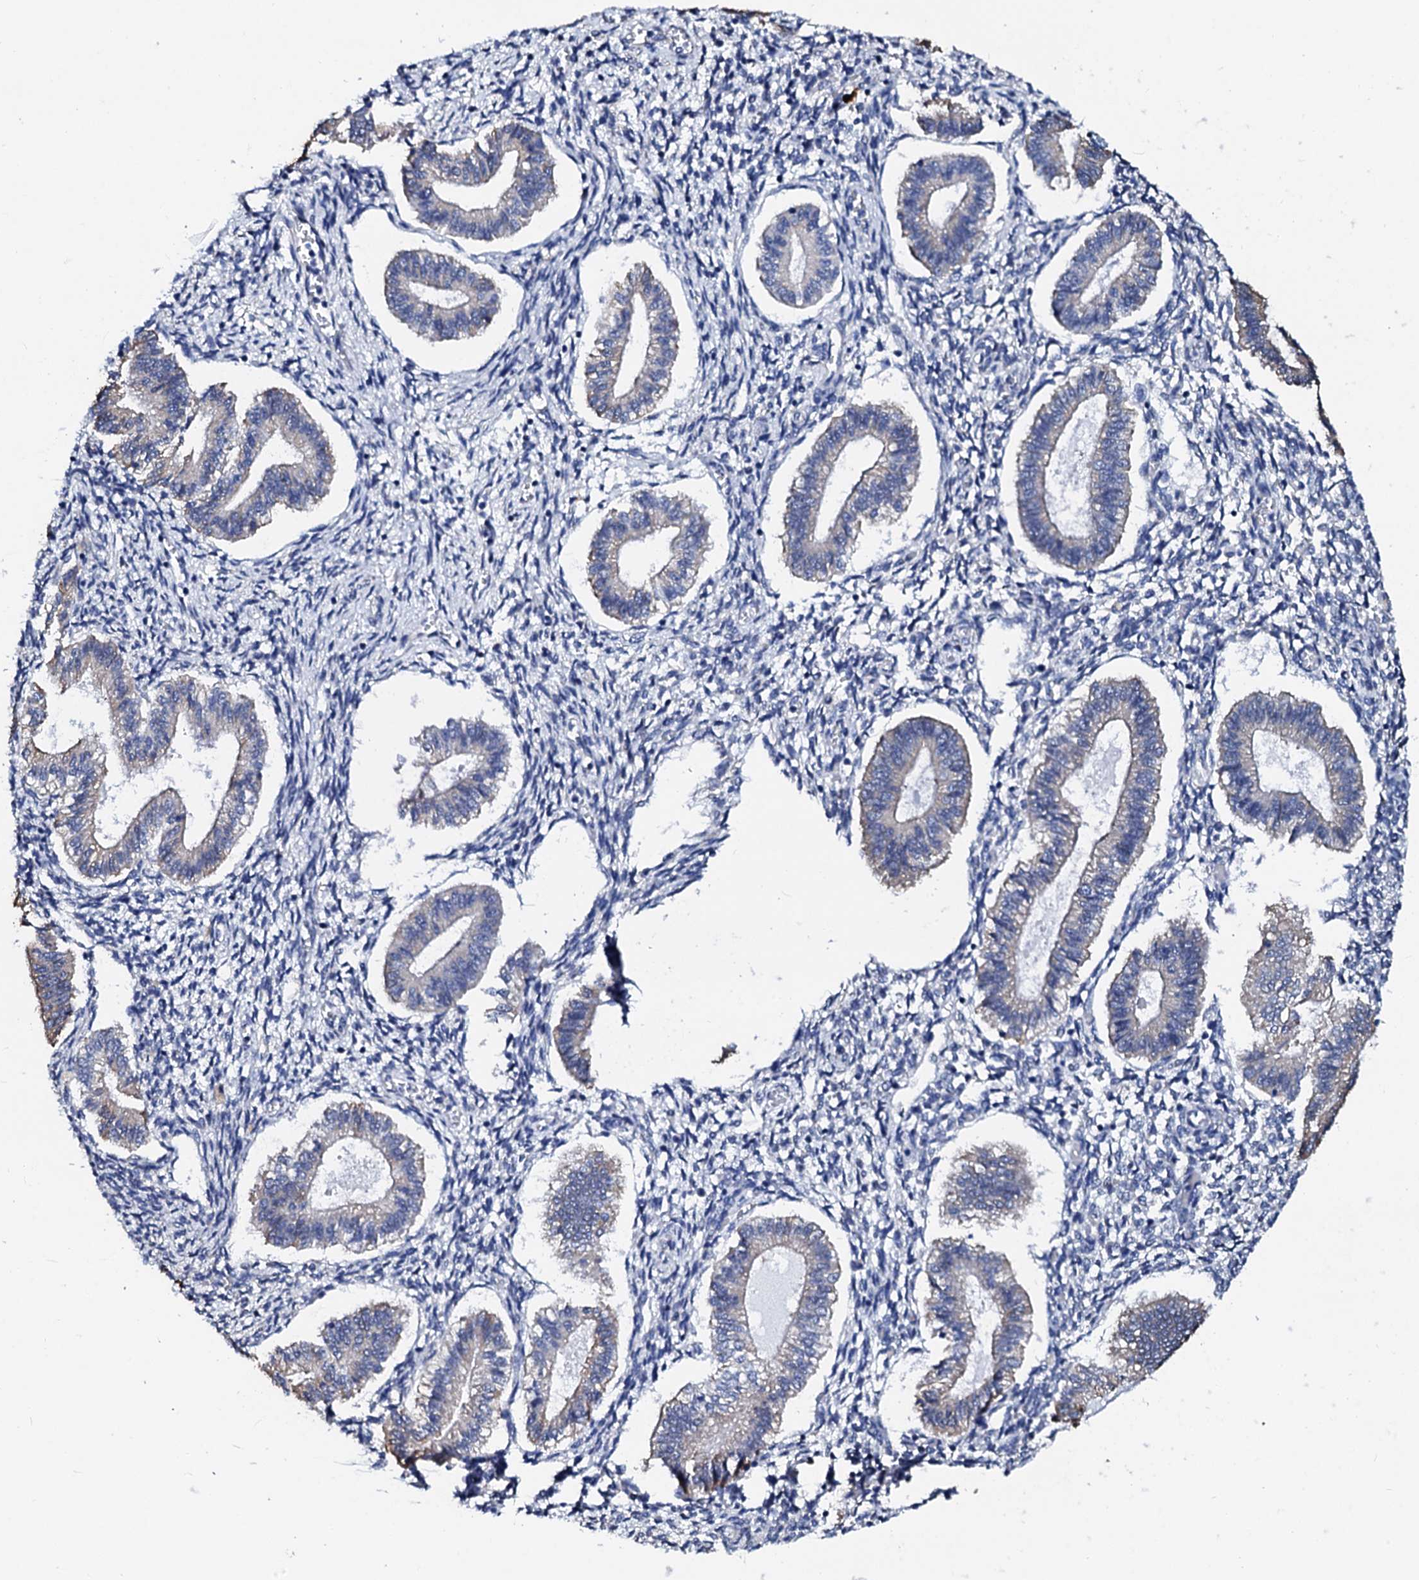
{"staining": {"intensity": "negative", "quantity": "none", "location": "none"}, "tissue": "endometrium", "cell_type": "Cells in endometrial stroma", "image_type": "normal", "snomed": [{"axis": "morphology", "description": "Normal tissue, NOS"}, {"axis": "topography", "description": "Endometrium"}], "caption": "Cells in endometrial stroma show no significant expression in unremarkable endometrium. Nuclei are stained in blue.", "gene": "AKAP3", "patient": {"sex": "female", "age": 25}}